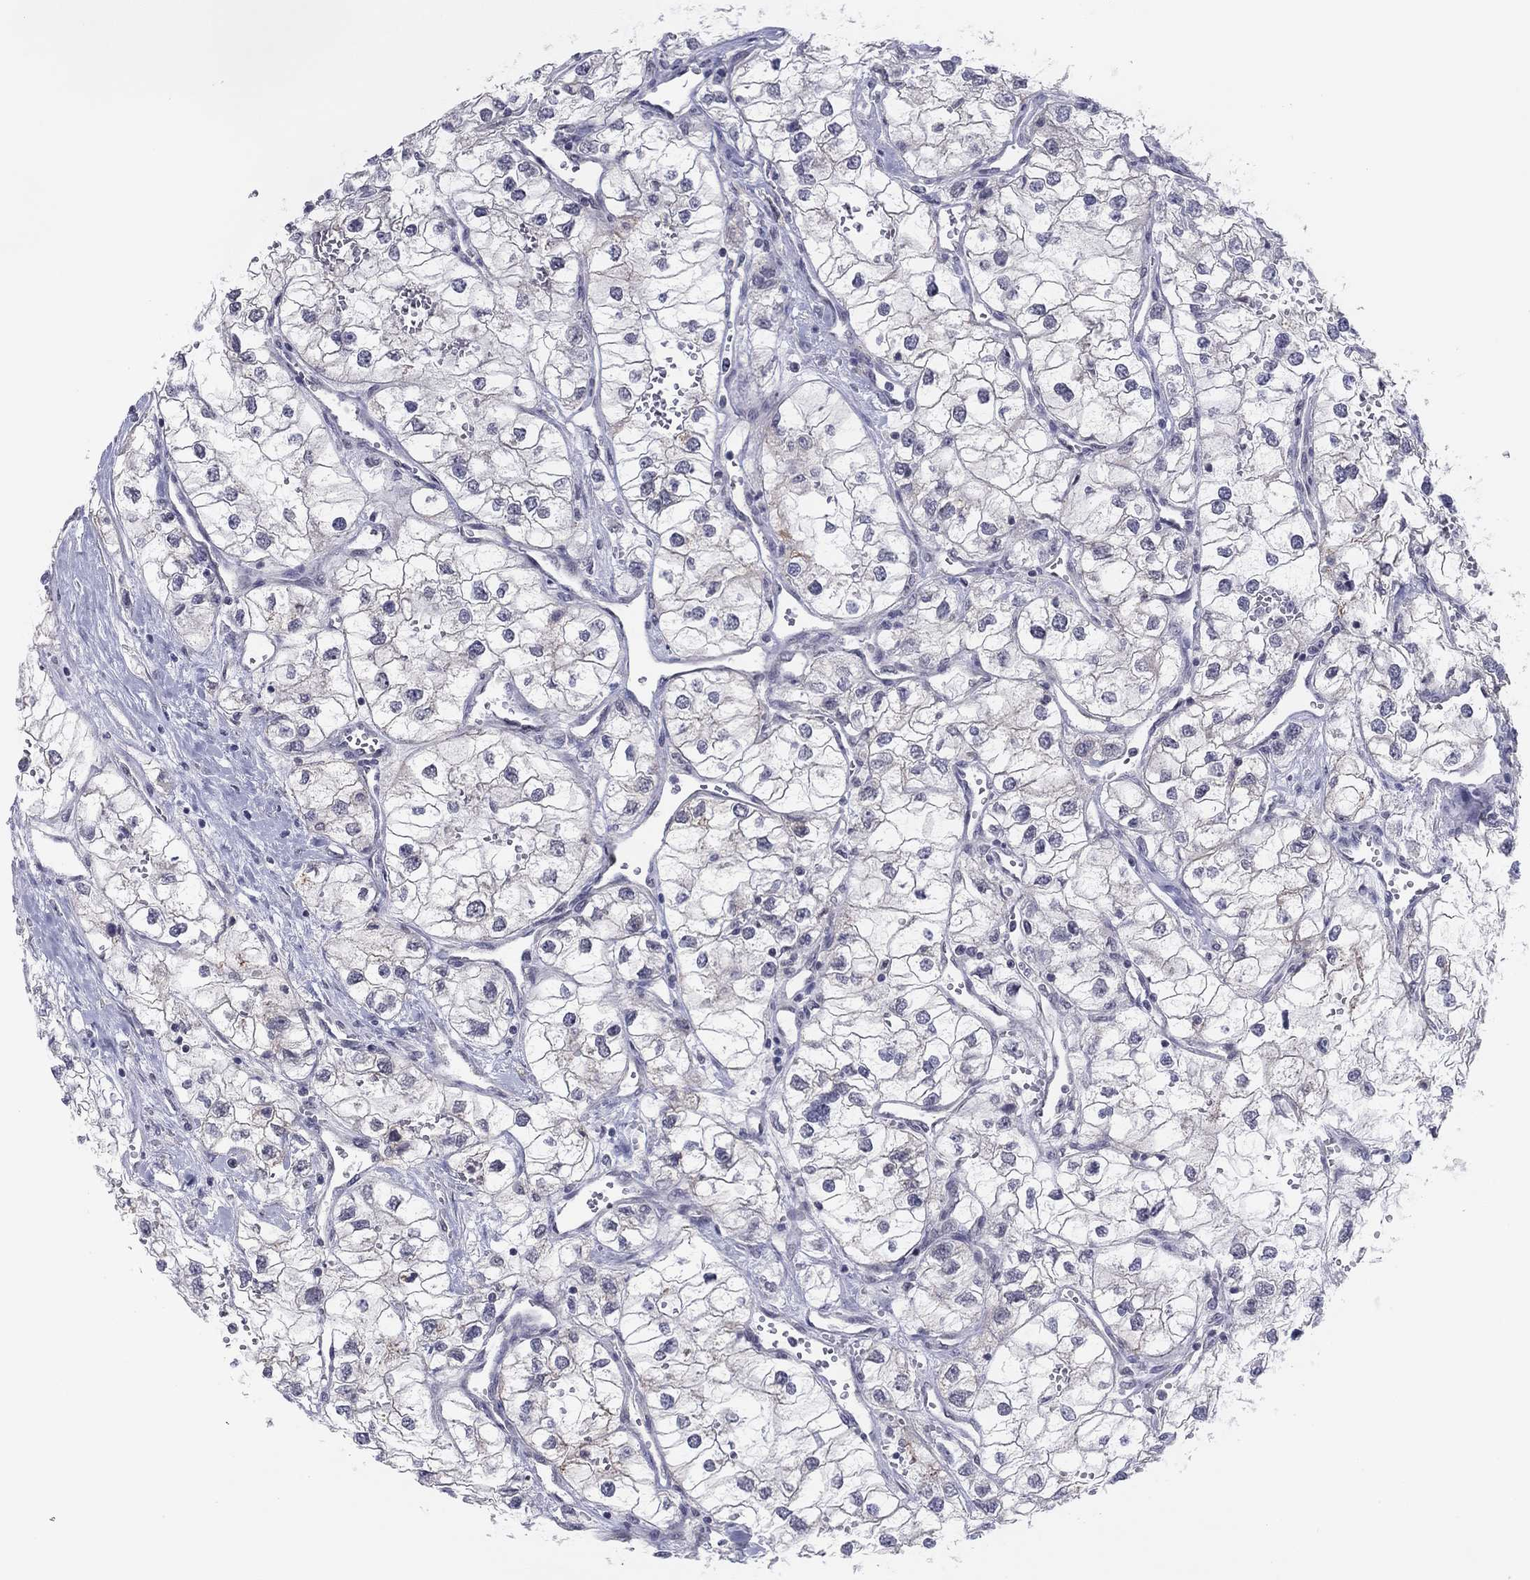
{"staining": {"intensity": "negative", "quantity": "none", "location": "none"}, "tissue": "renal cancer", "cell_type": "Tumor cells", "image_type": "cancer", "snomed": [{"axis": "morphology", "description": "Adenocarcinoma, NOS"}, {"axis": "topography", "description": "Kidney"}], "caption": "Immunohistochemical staining of human renal adenocarcinoma shows no significant positivity in tumor cells.", "gene": "SLC22A2", "patient": {"sex": "male", "age": 59}}